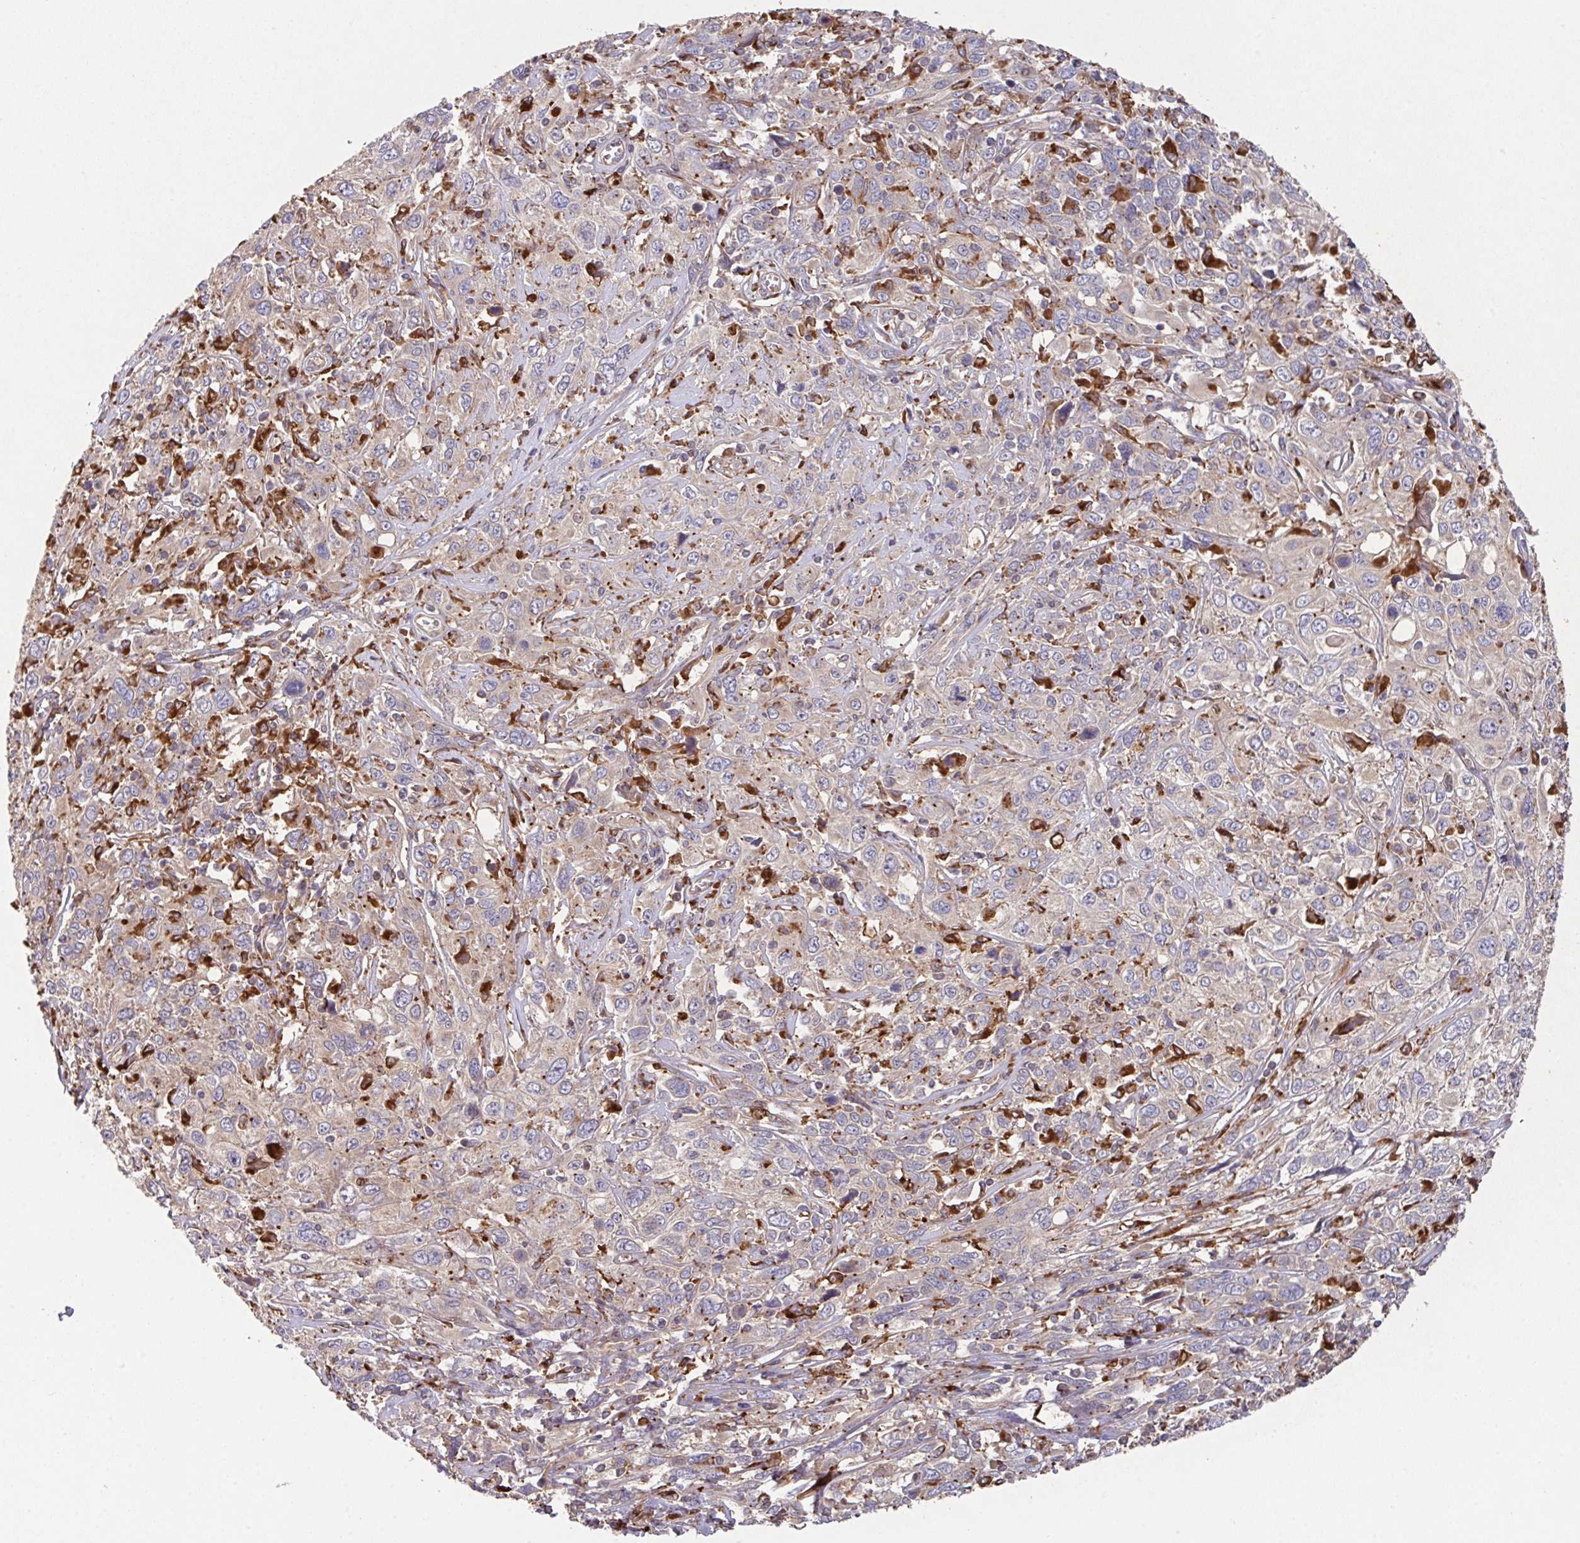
{"staining": {"intensity": "weak", "quantity": "25%-75%", "location": "cytoplasmic/membranous"}, "tissue": "cervical cancer", "cell_type": "Tumor cells", "image_type": "cancer", "snomed": [{"axis": "morphology", "description": "Squamous cell carcinoma, NOS"}, {"axis": "topography", "description": "Cervix"}], "caption": "About 25%-75% of tumor cells in cervical cancer exhibit weak cytoplasmic/membranous protein staining as visualized by brown immunohistochemical staining.", "gene": "TRIM14", "patient": {"sex": "female", "age": 46}}